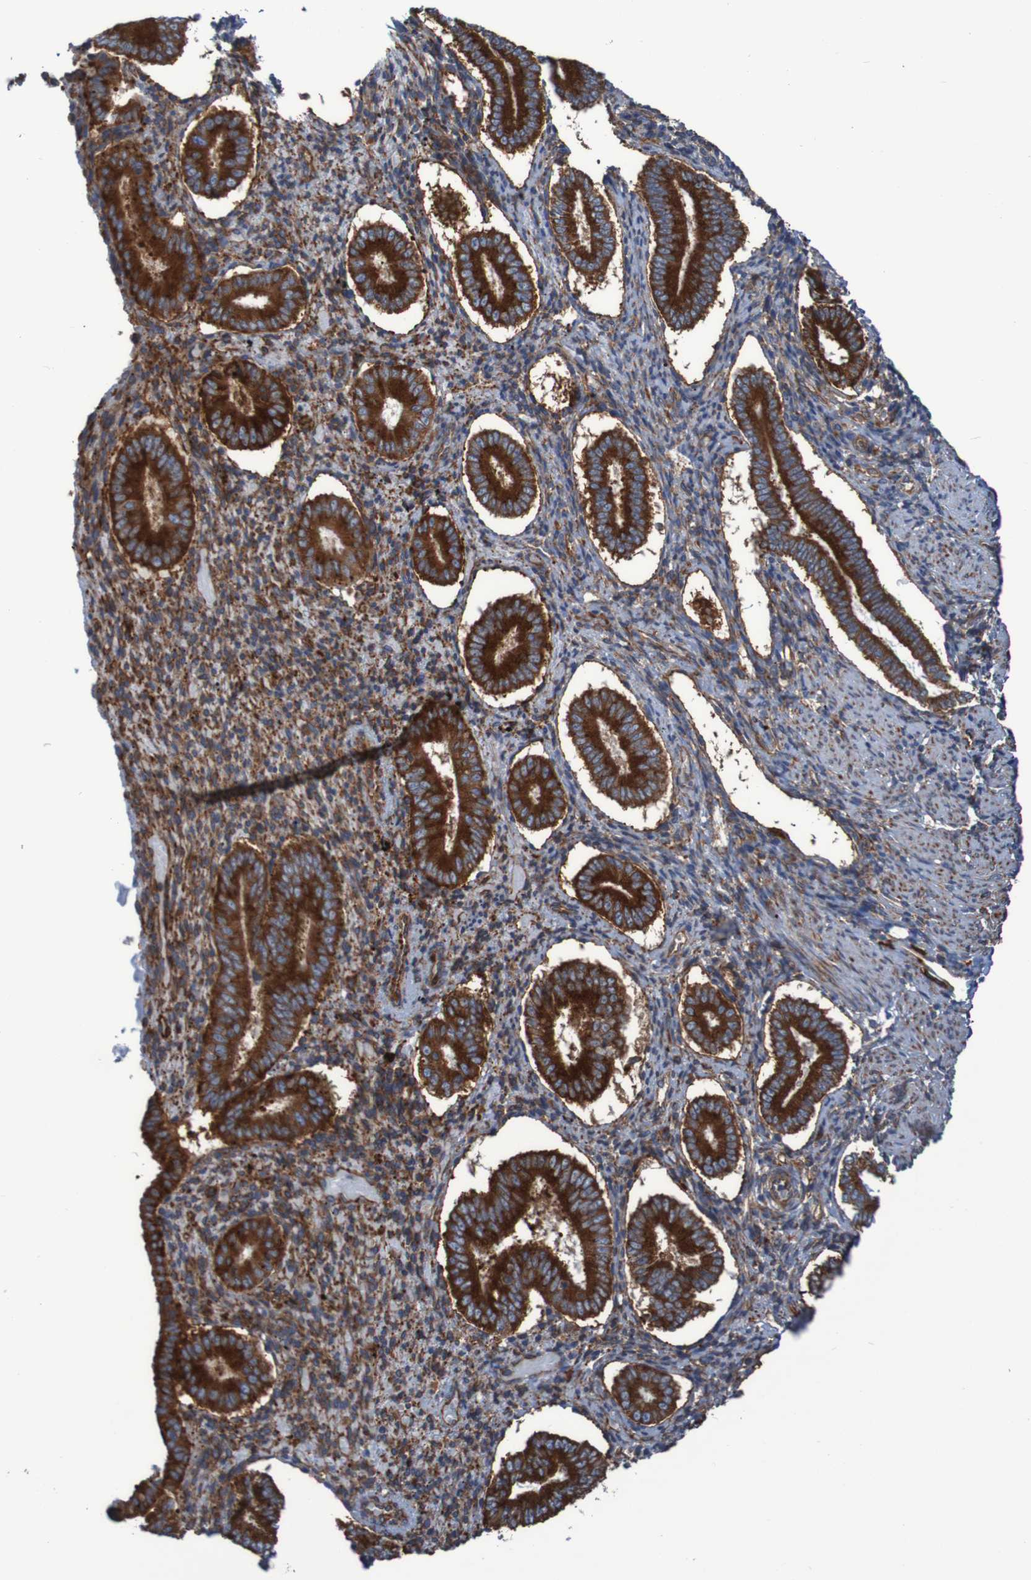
{"staining": {"intensity": "moderate", "quantity": ">75%", "location": "cytoplasmic/membranous"}, "tissue": "endometrium", "cell_type": "Cells in endometrial stroma", "image_type": "normal", "snomed": [{"axis": "morphology", "description": "Normal tissue, NOS"}, {"axis": "topography", "description": "Endometrium"}], "caption": "A brown stain highlights moderate cytoplasmic/membranous staining of a protein in cells in endometrial stroma of benign endometrium. Immunohistochemistry (ihc) stains the protein in brown and the nuclei are stained blue.", "gene": "RPL10", "patient": {"sex": "female", "age": 42}}